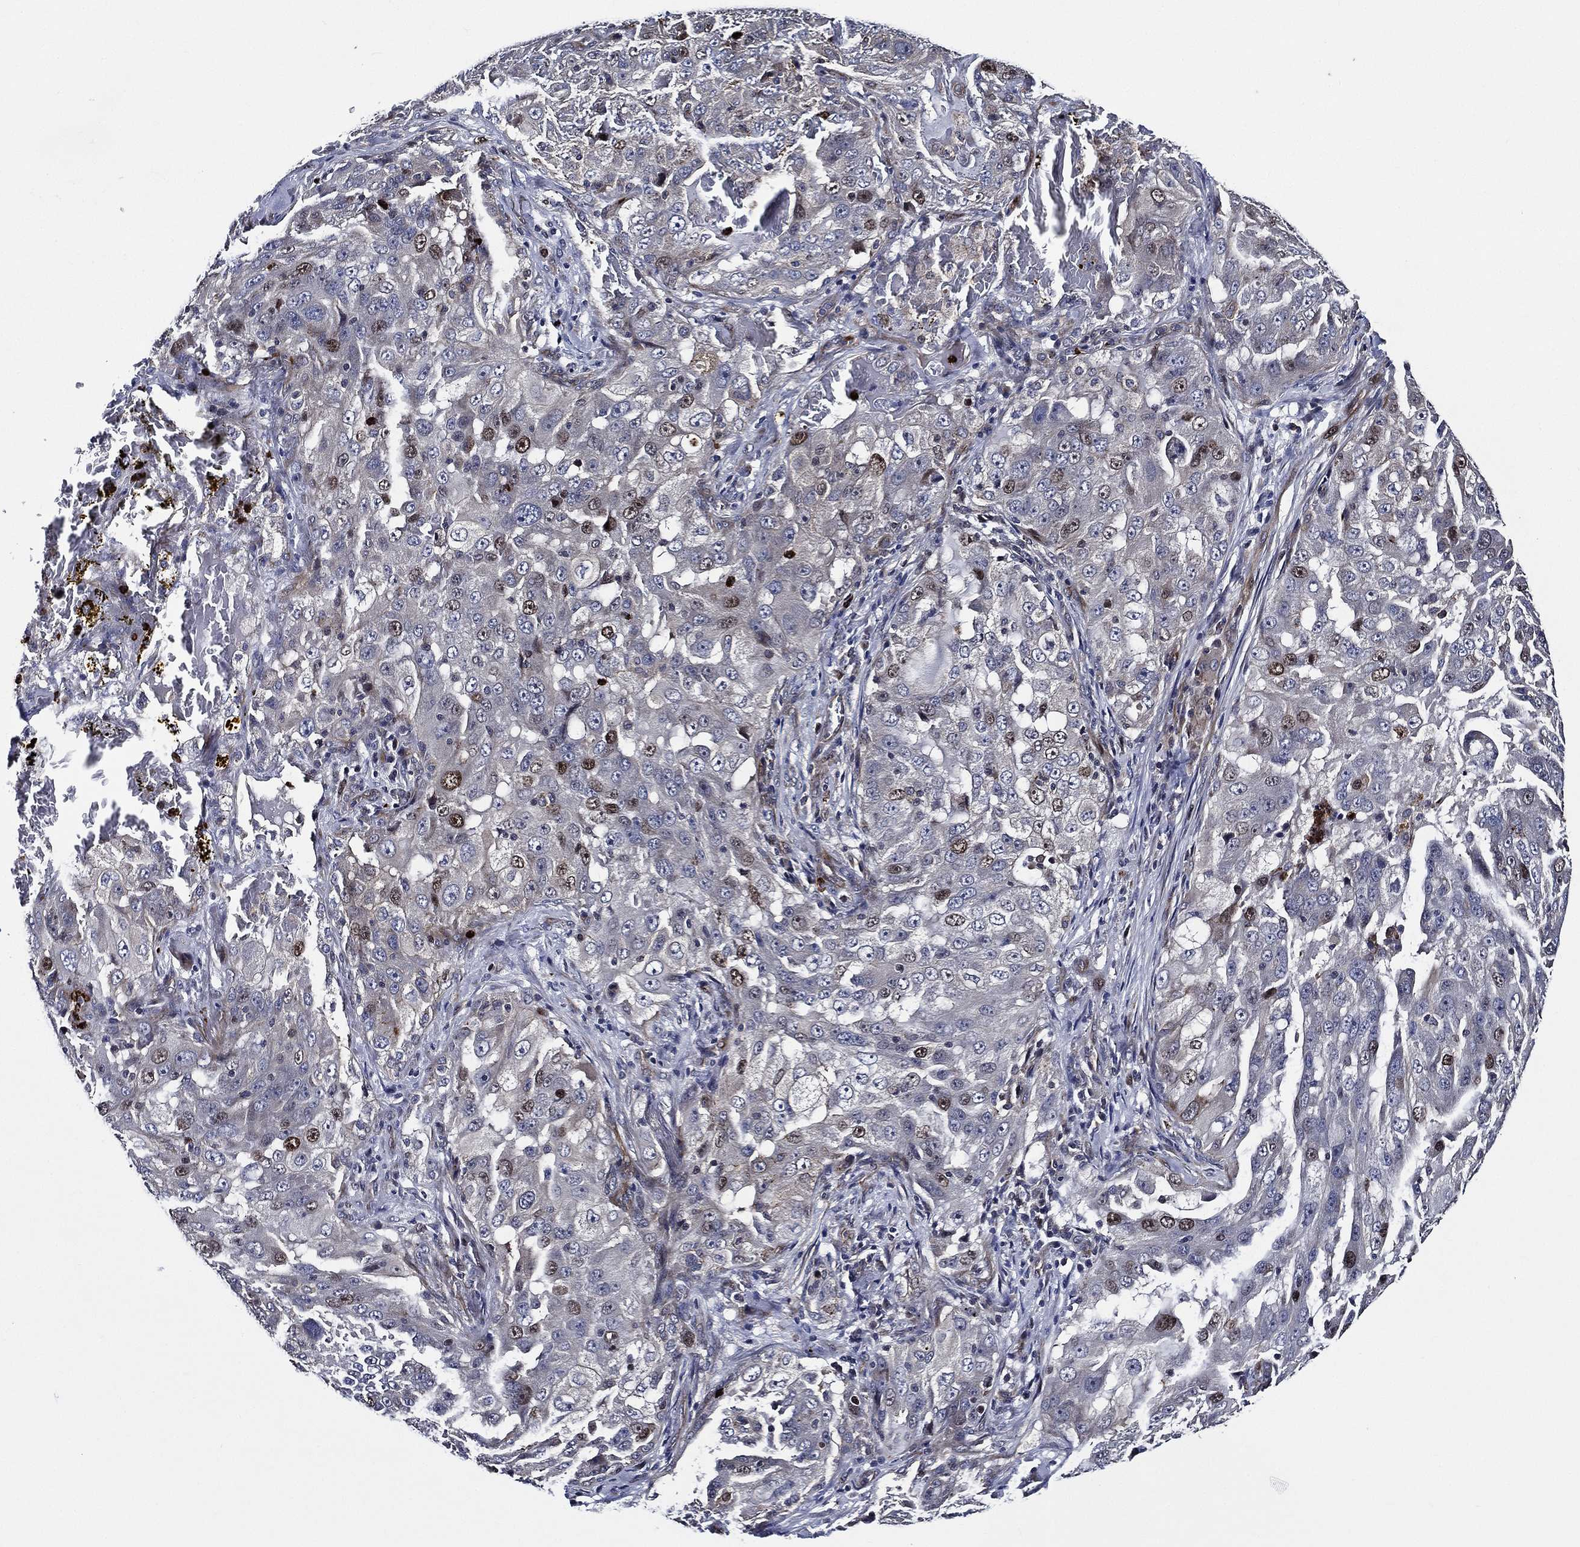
{"staining": {"intensity": "moderate", "quantity": "<25%", "location": "nuclear"}, "tissue": "lung cancer", "cell_type": "Tumor cells", "image_type": "cancer", "snomed": [{"axis": "morphology", "description": "Adenocarcinoma, NOS"}, {"axis": "topography", "description": "Lung"}], "caption": "The image exhibits staining of adenocarcinoma (lung), revealing moderate nuclear protein expression (brown color) within tumor cells.", "gene": "KIF20B", "patient": {"sex": "female", "age": 61}}